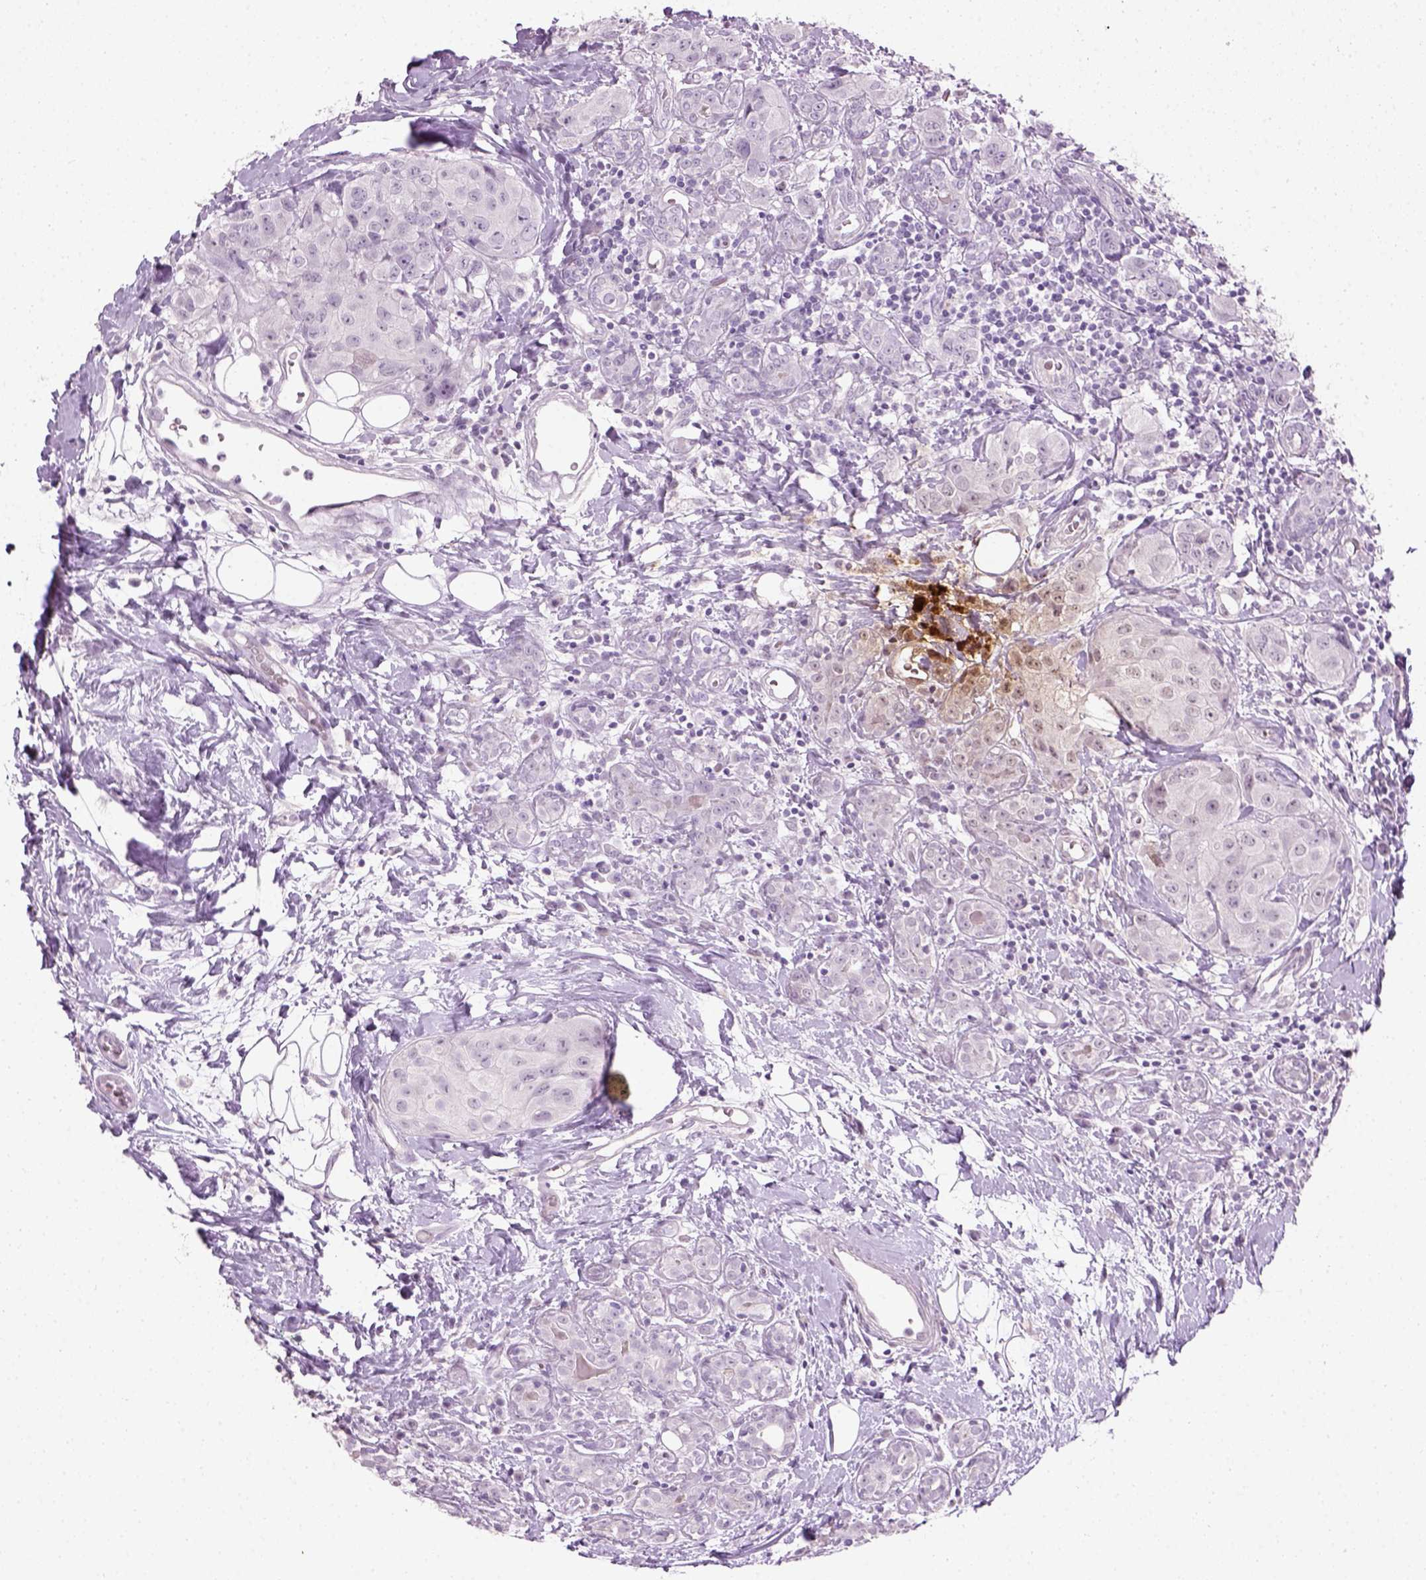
{"staining": {"intensity": "negative", "quantity": "none", "location": "none"}, "tissue": "breast cancer", "cell_type": "Tumor cells", "image_type": "cancer", "snomed": [{"axis": "morphology", "description": "Duct carcinoma"}, {"axis": "topography", "description": "Breast"}], "caption": "Immunohistochemical staining of breast cancer demonstrates no significant positivity in tumor cells. (DAB (3,3'-diaminobenzidine) IHC visualized using brightfield microscopy, high magnification).", "gene": "GABRB2", "patient": {"sex": "female", "age": 43}}